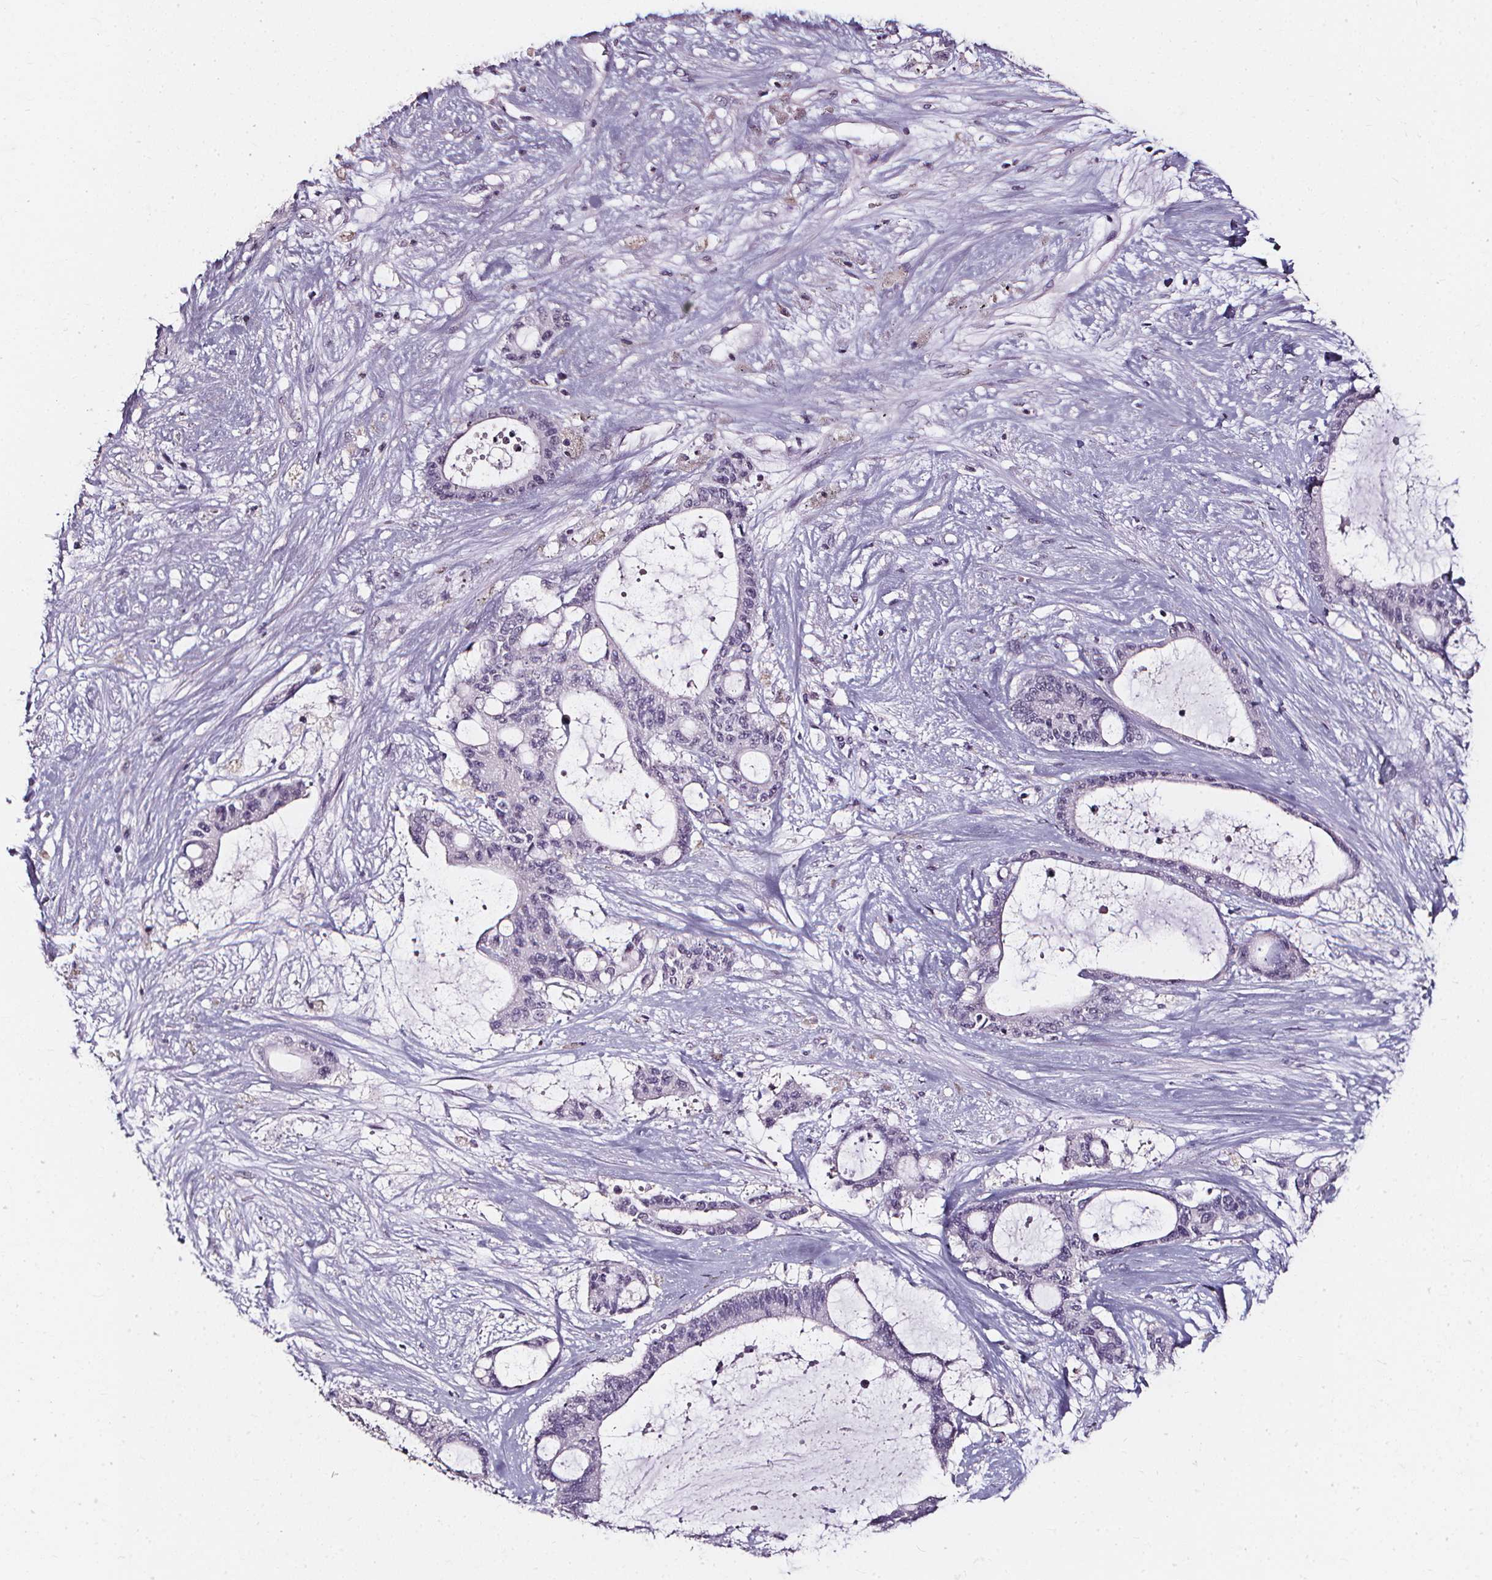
{"staining": {"intensity": "negative", "quantity": "none", "location": "none"}, "tissue": "liver cancer", "cell_type": "Tumor cells", "image_type": "cancer", "snomed": [{"axis": "morphology", "description": "Normal tissue, NOS"}, {"axis": "morphology", "description": "Cholangiocarcinoma"}, {"axis": "topography", "description": "Liver"}, {"axis": "topography", "description": "Peripheral nerve tissue"}], "caption": "Immunohistochemistry of human cholangiocarcinoma (liver) shows no positivity in tumor cells.", "gene": "DEFA5", "patient": {"sex": "female", "age": 73}}